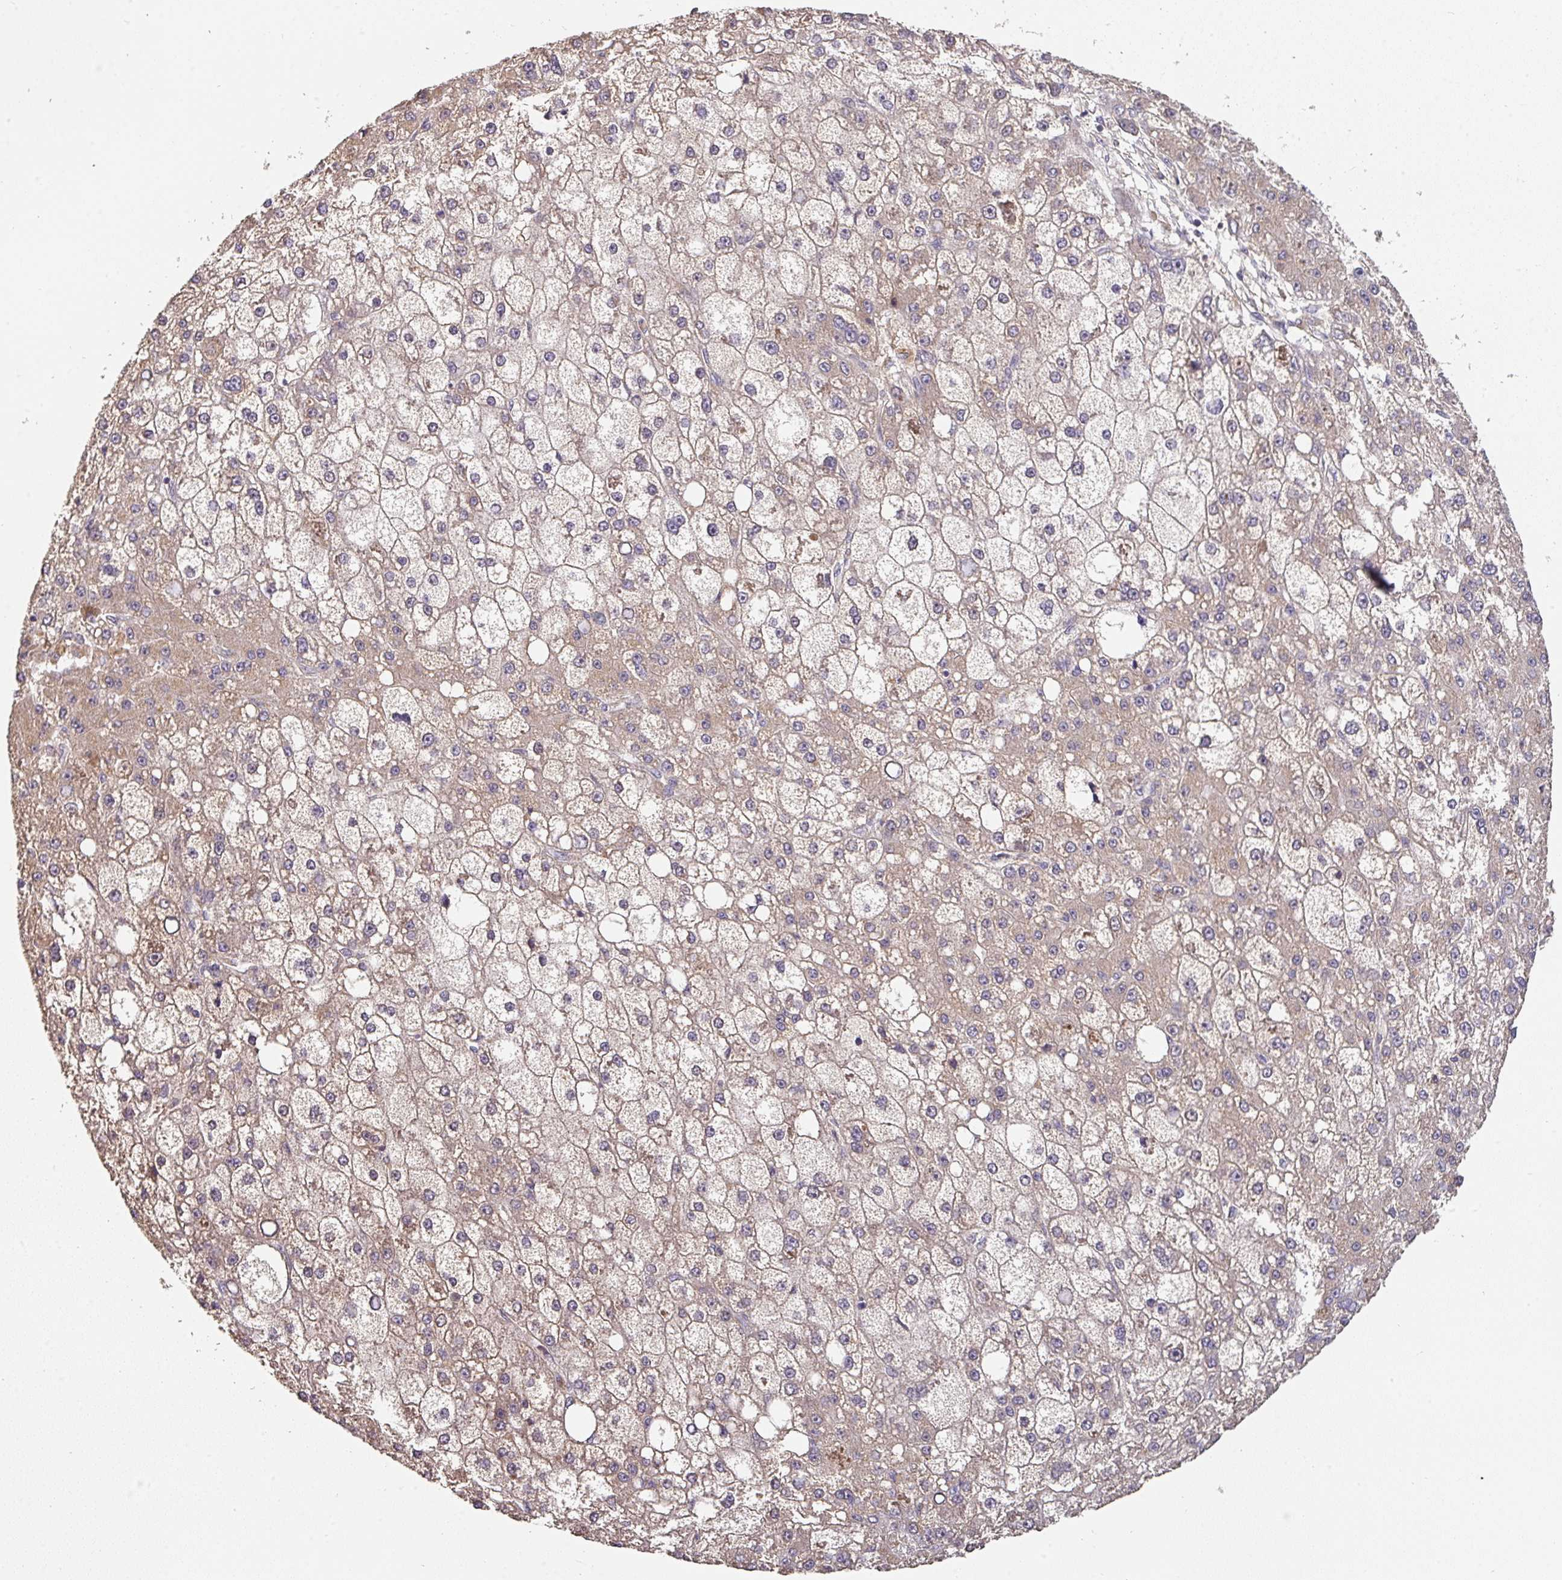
{"staining": {"intensity": "weak", "quantity": "25%-75%", "location": "cytoplasmic/membranous"}, "tissue": "liver cancer", "cell_type": "Tumor cells", "image_type": "cancer", "snomed": [{"axis": "morphology", "description": "Carcinoma, Hepatocellular, NOS"}, {"axis": "topography", "description": "Liver"}], "caption": "Weak cytoplasmic/membranous positivity for a protein is present in approximately 25%-75% of tumor cells of liver cancer using immunohistochemistry (IHC).", "gene": "ACVR2B", "patient": {"sex": "male", "age": 67}}